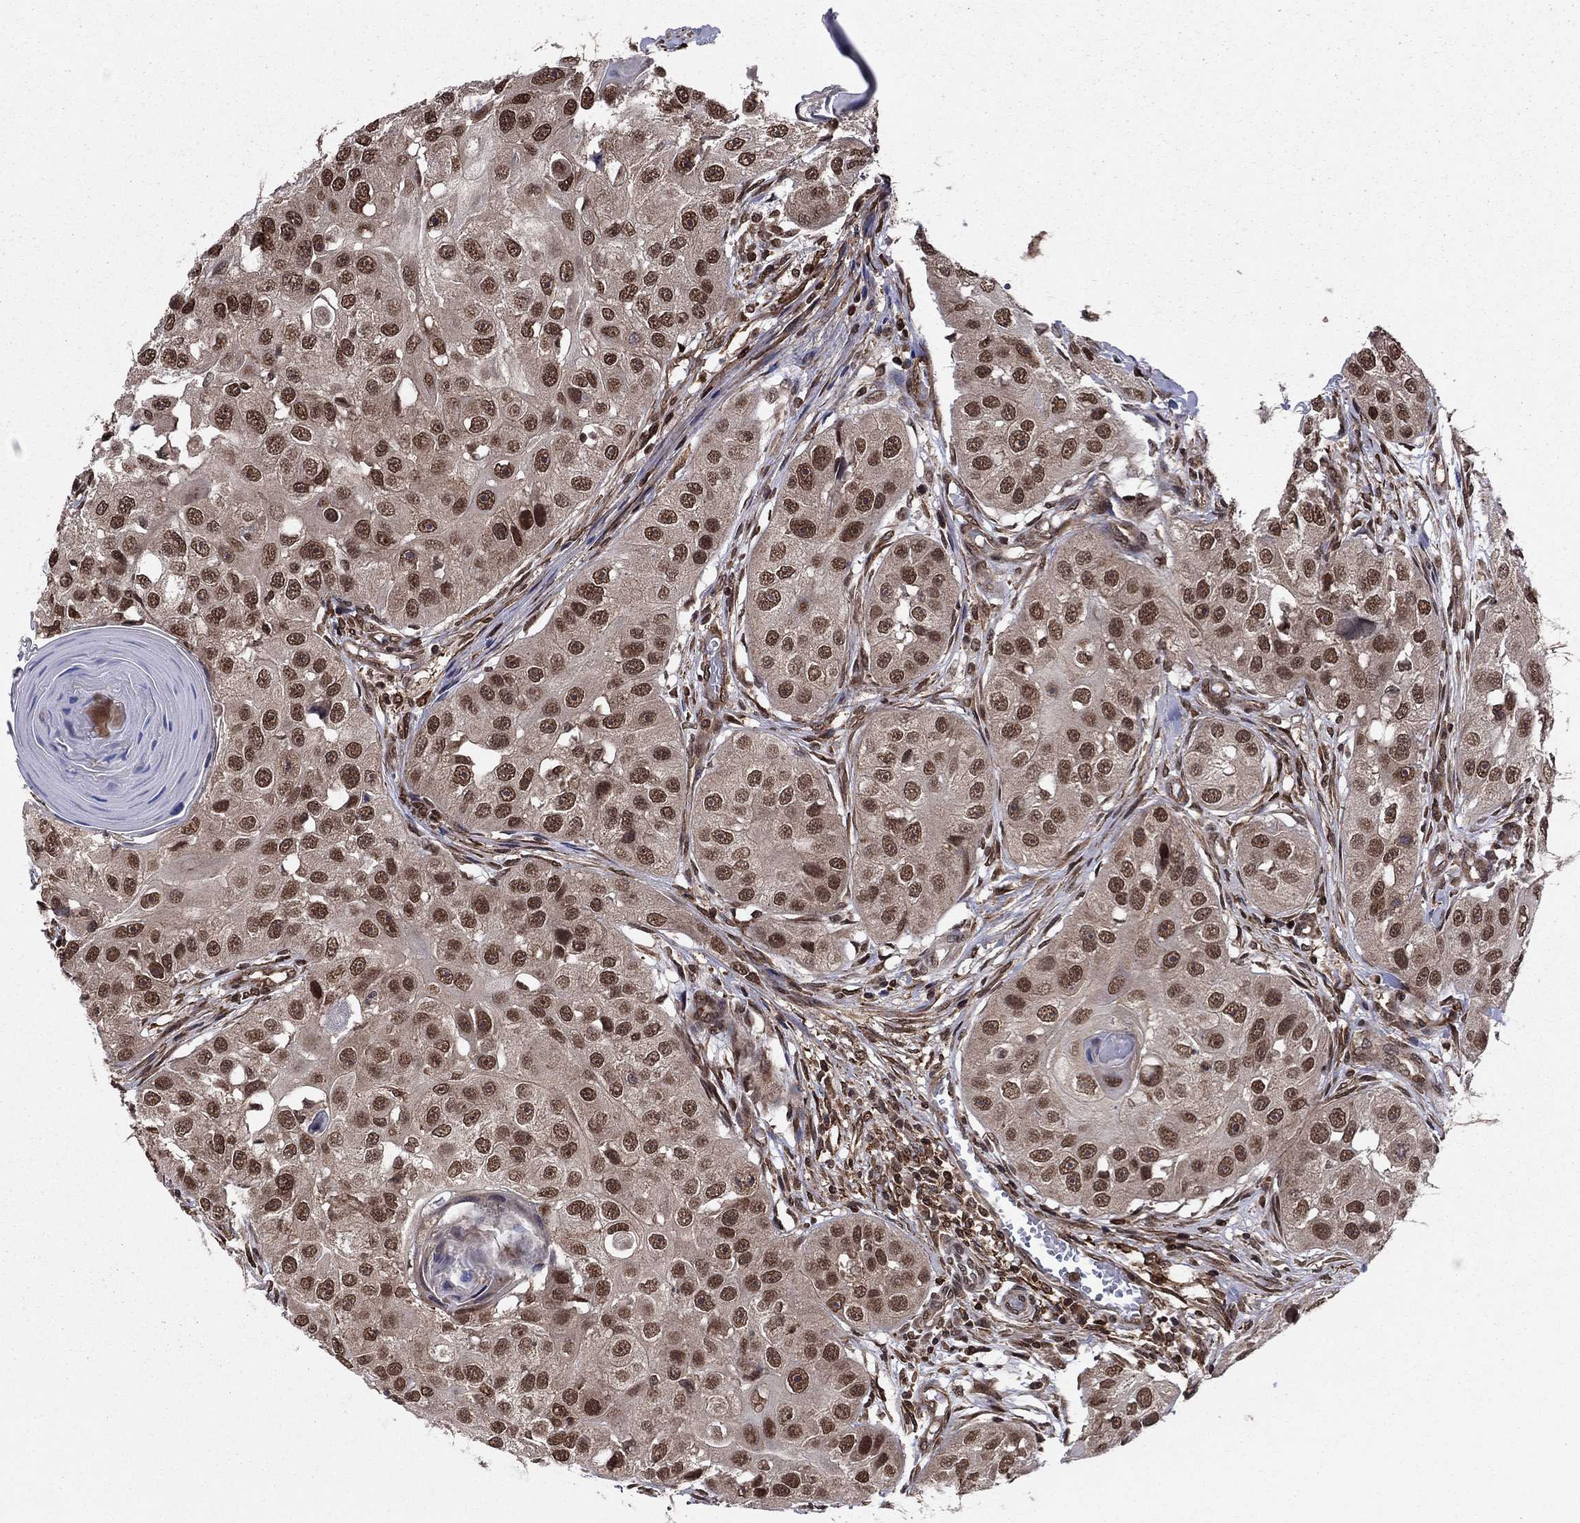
{"staining": {"intensity": "moderate", "quantity": ">75%", "location": "nuclear"}, "tissue": "head and neck cancer", "cell_type": "Tumor cells", "image_type": "cancer", "snomed": [{"axis": "morphology", "description": "Normal tissue, NOS"}, {"axis": "morphology", "description": "Squamous cell carcinoma, NOS"}, {"axis": "topography", "description": "Skeletal muscle"}, {"axis": "topography", "description": "Head-Neck"}], "caption": "IHC histopathology image of neoplastic tissue: human head and neck cancer stained using IHC displays medium levels of moderate protein expression localized specifically in the nuclear of tumor cells, appearing as a nuclear brown color.", "gene": "SSX2IP", "patient": {"sex": "male", "age": 51}}